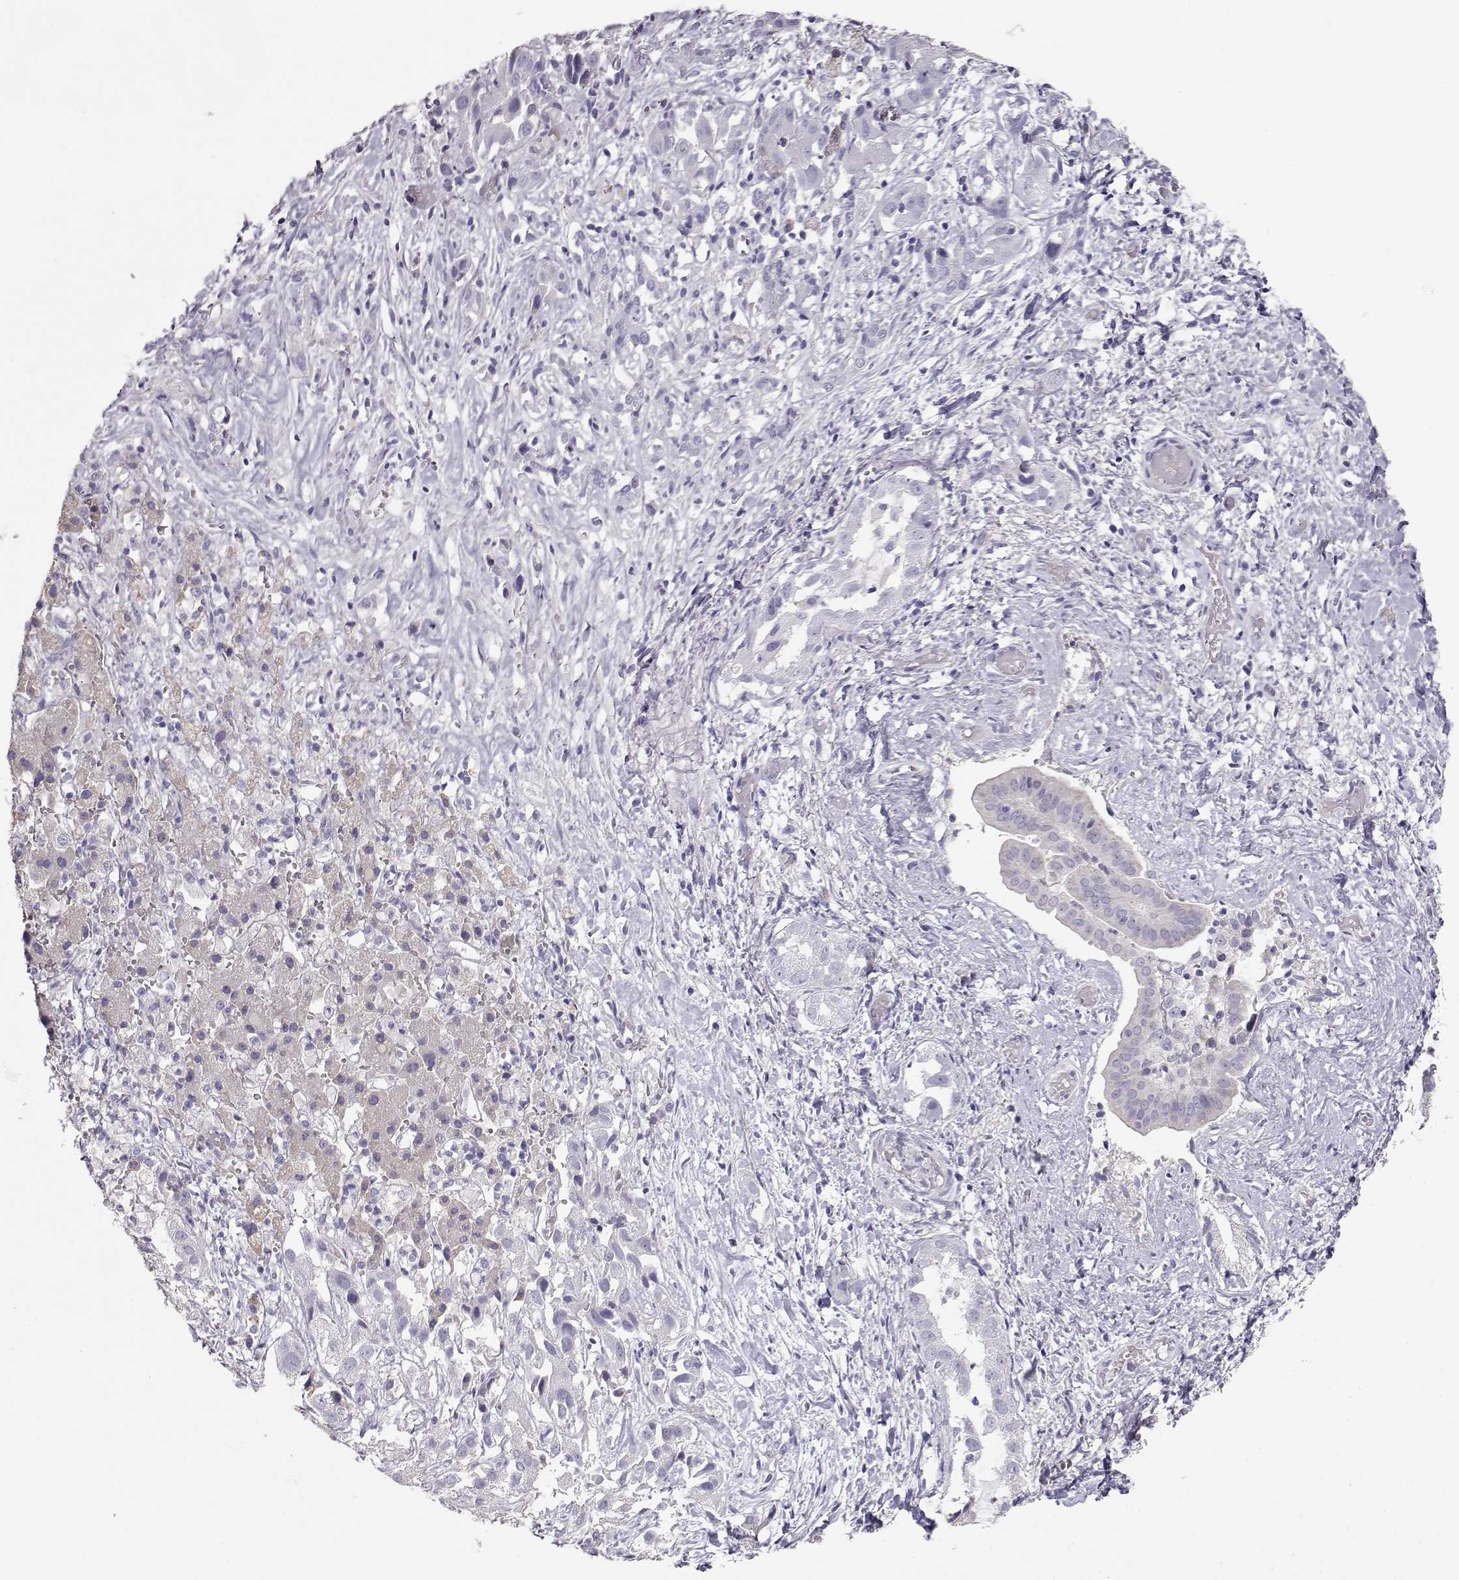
{"staining": {"intensity": "negative", "quantity": "none", "location": "none"}, "tissue": "liver cancer", "cell_type": "Tumor cells", "image_type": "cancer", "snomed": [{"axis": "morphology", "description": "Cholangiocarcinoma"}, {"axis": "topography", "description": "Liver"}], "caption": "An IHC photomicrograph of liver cholangiocarcinoma is shown. There is no staining in tumor cells of liver cholangiocarcinoma.", "gene": "SLC18A1", "patient": {"sex": "female", "age": 52}}